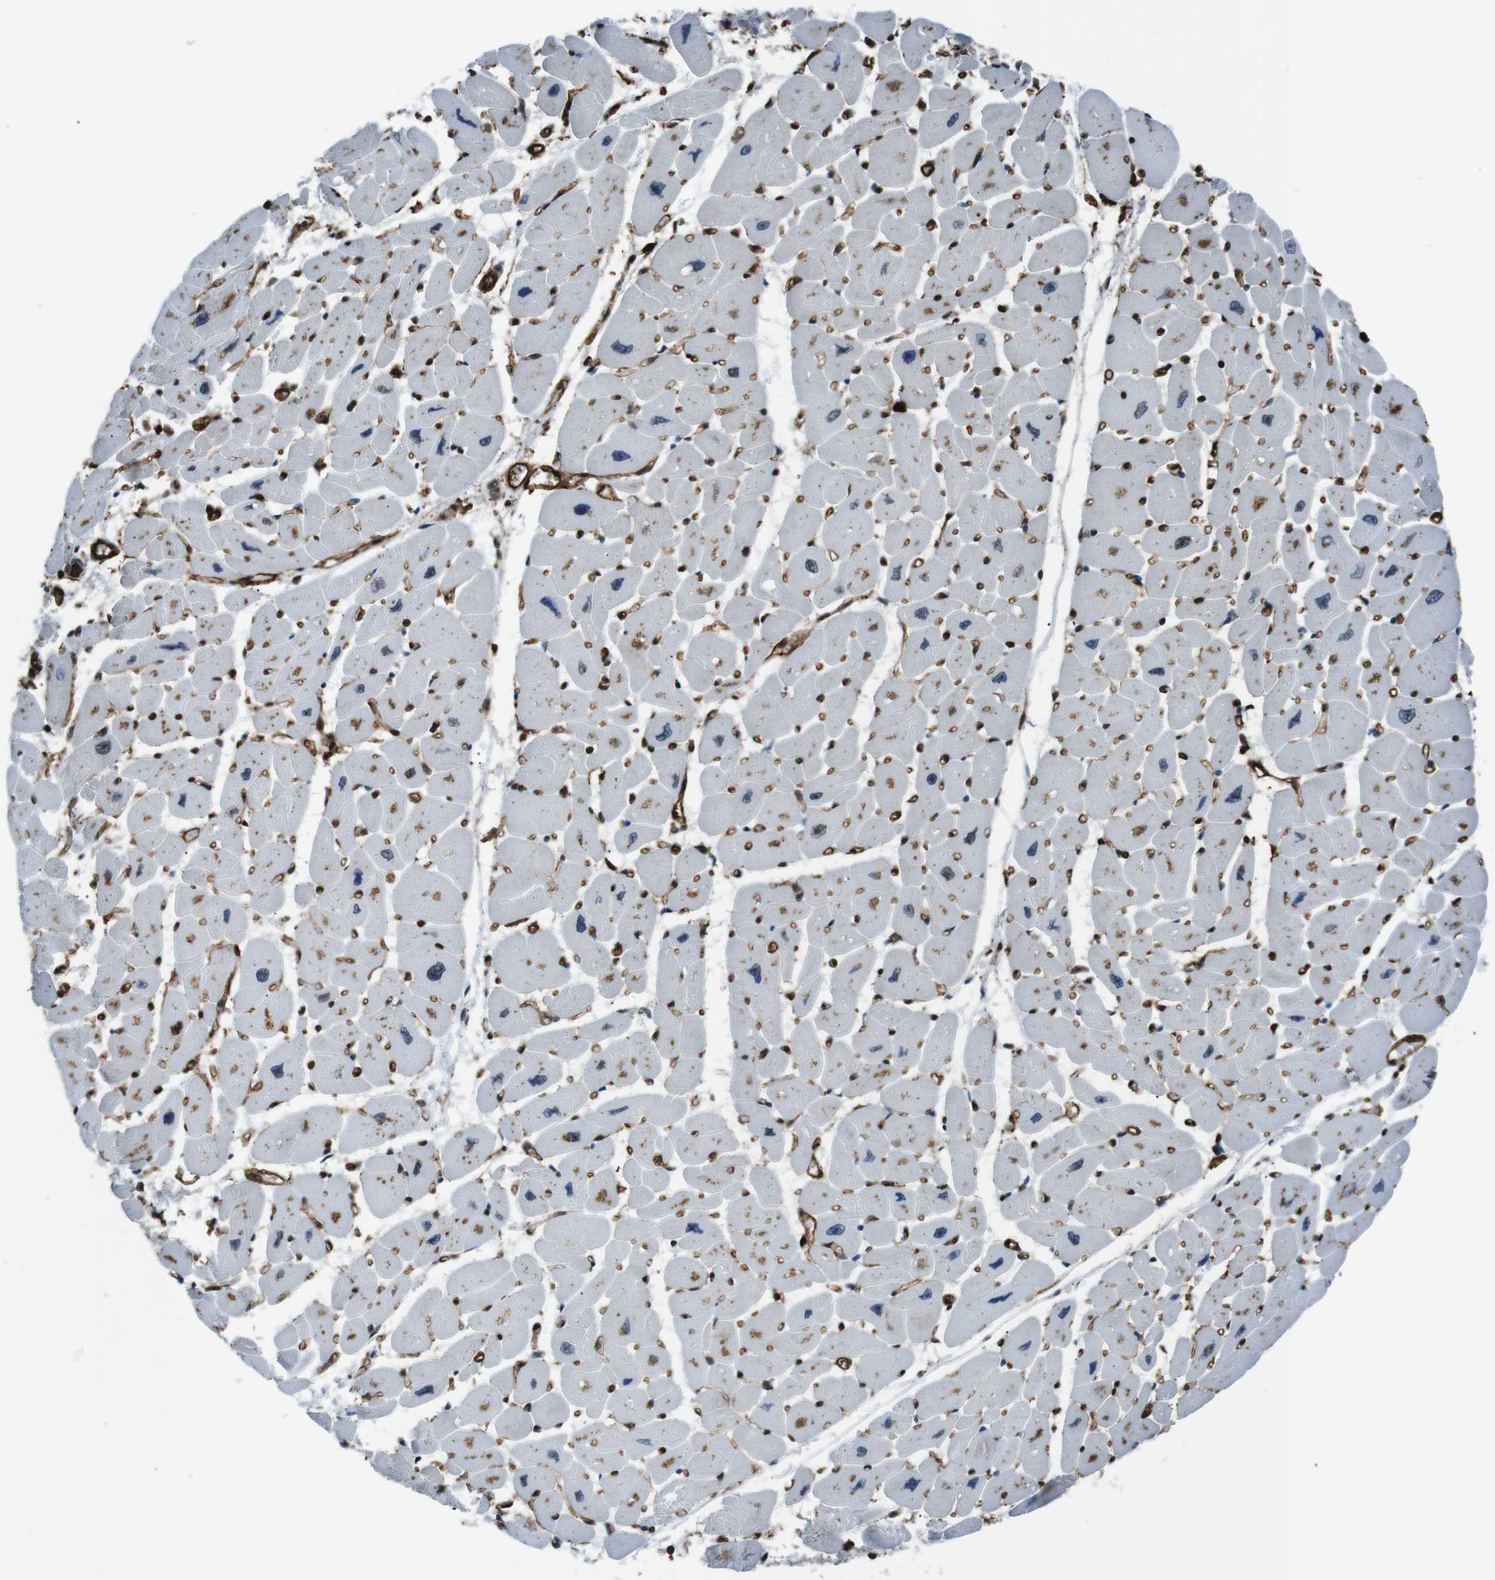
{"staining": {"intensity": "strong", "quantity": "25%-75%", "location": "nuclear"}, "tissue": "heart muscle", "cell_type": "Cardiomyocytes", "image_type": "normal", "snomed": [{"axis": "morphology", "description": "Normal tissue, NOS"}, {"axis": "topography", "description": "Heart"}], "caption": "Benign heart muscle reveals strong nuclear staining in approximately 25%-75% of cardiomyocytes, visualized by immunohistochemistry.", "gene": "HNRNPU", "patient": {"sex": "female", "age": 54}}